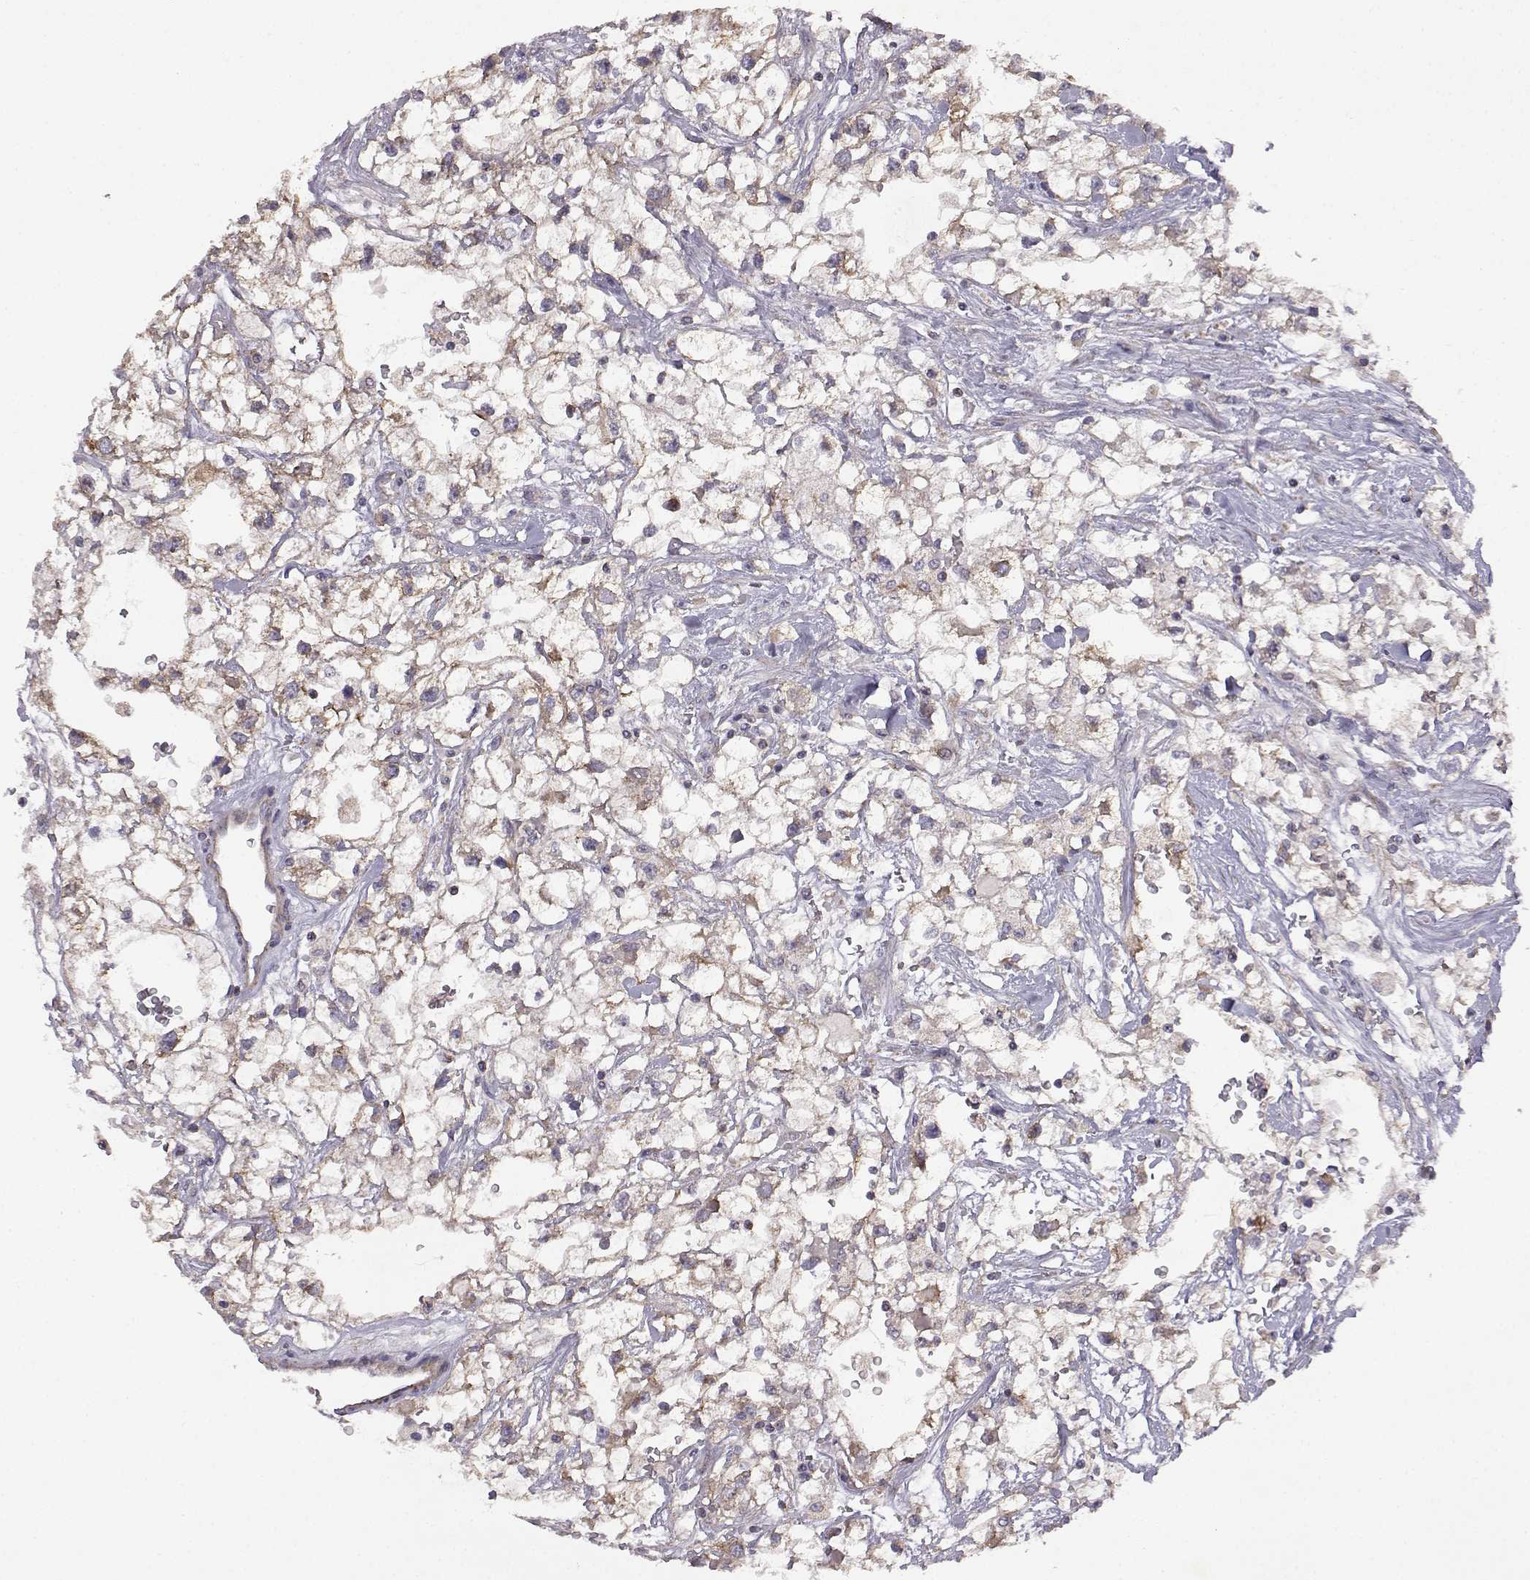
{"staining": {"intensity": "weak", "quantity": "<25%", "location": "cytoplasmic/membranous"}, "tissue": "renal cancer", "cell_type": "Tumor cells", "image_type": "cancer", "snomed": [{"axis": "morphology", "description": "Adenocarcinoma, NOS"}, {"axis": "topography", "description": "Kidney"}], "caption": "An image of renal cancer (adenocarcinoma) stained for a protein reveals no brown staining in tumor cells.", "gene": "DDC", "patient": {"sex": "male", "age": 59}}